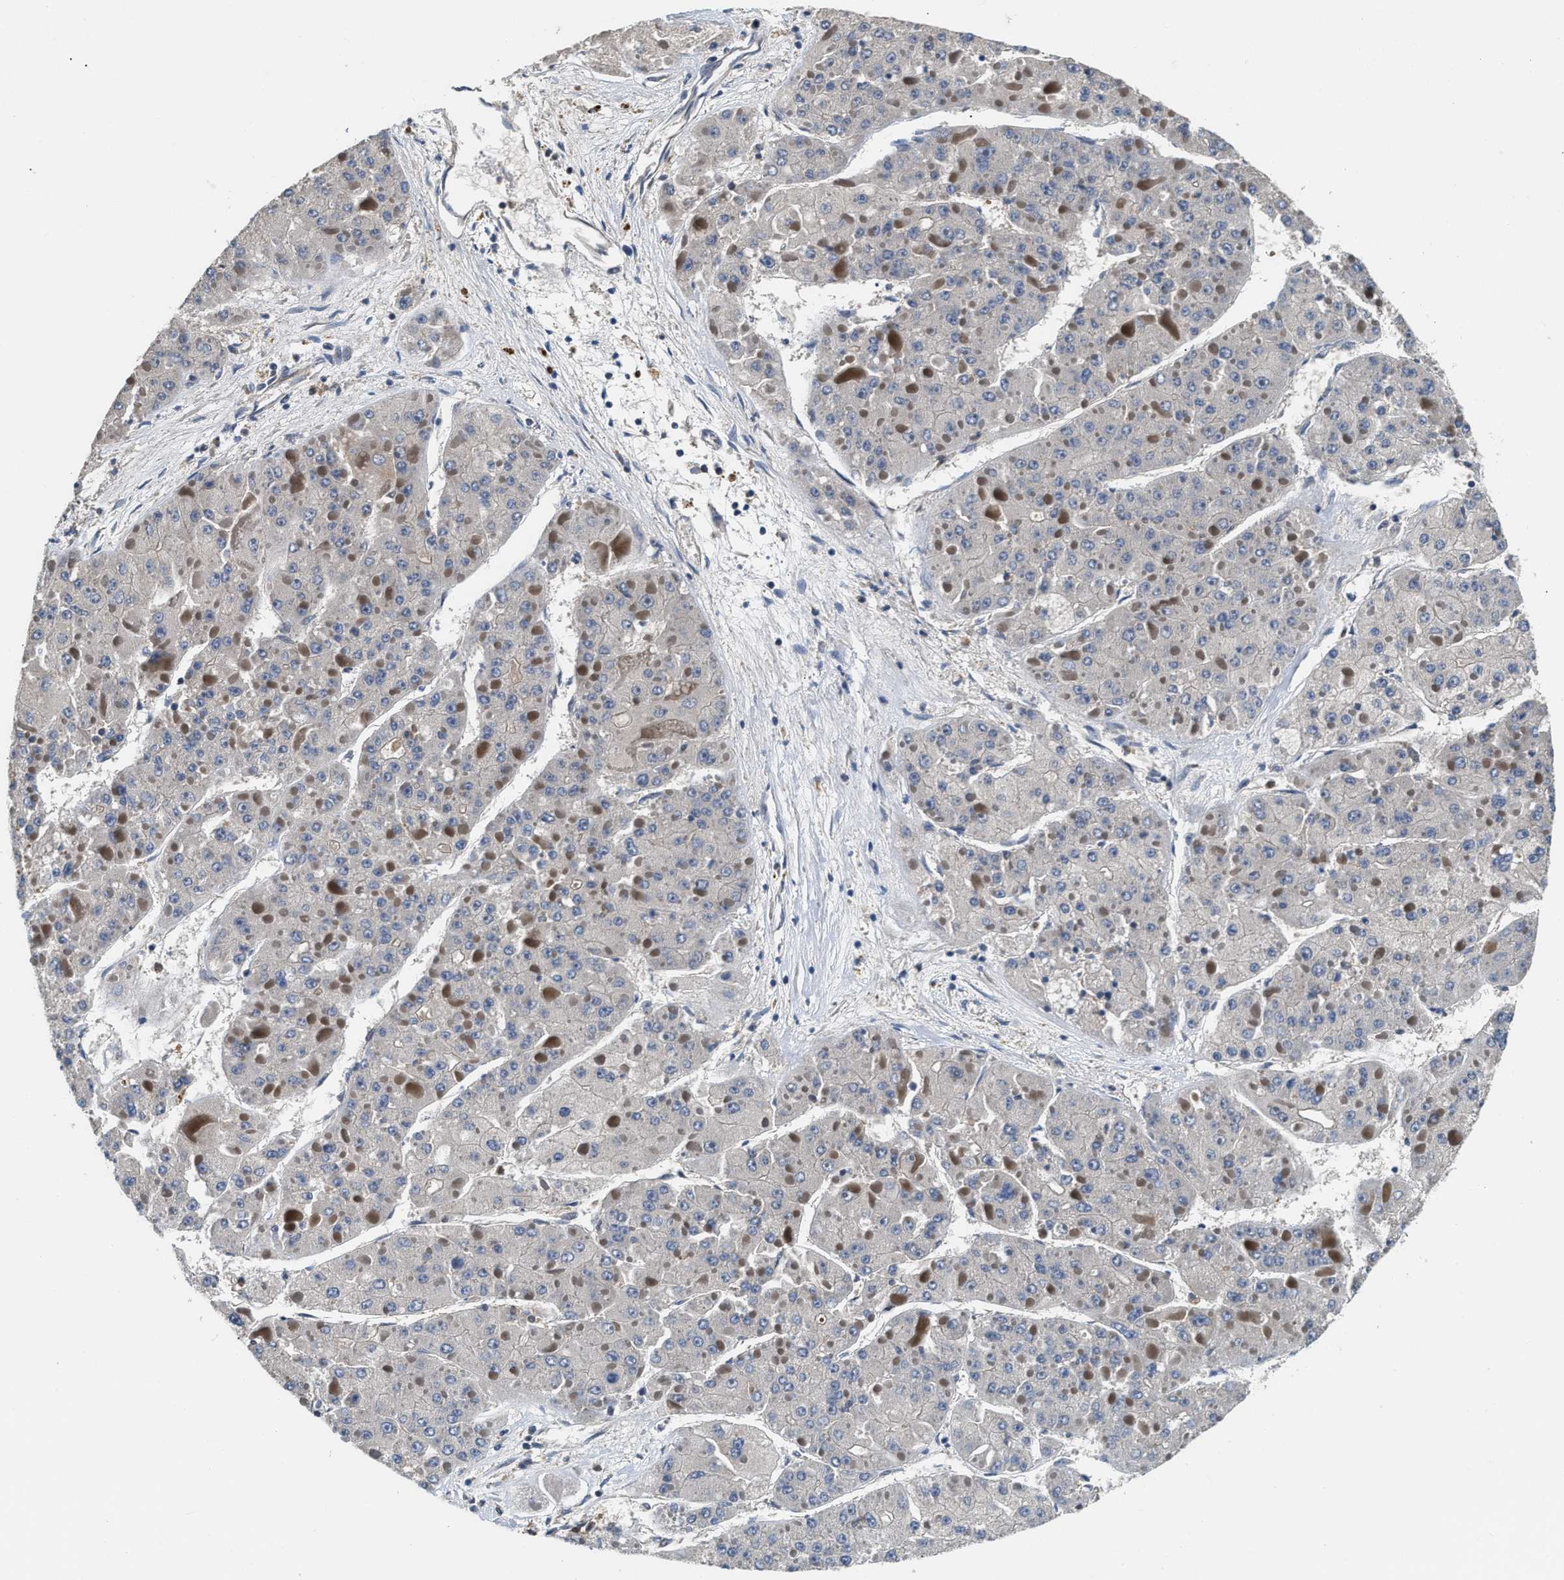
{"staining": {"intensity": "negative", "quantity": "none", "location": "none"}, "tissue": "liver cancer", "cell_type": "Tumor cells", "image_type": "cancer", "snomed": [{"axis": "morphology", "description": "Carcinoma, Hepatocellular, NOS"}, {"axis": "topography", "description": "Liver"}], "caption": "The immunohistochemistry histopathology image has no significant positivity in tumor cells of liver cancer (hepatocellular carcinoma) tissue.", "gene": "OSTF1", "patient": {"sex": "female", "age": 73}}